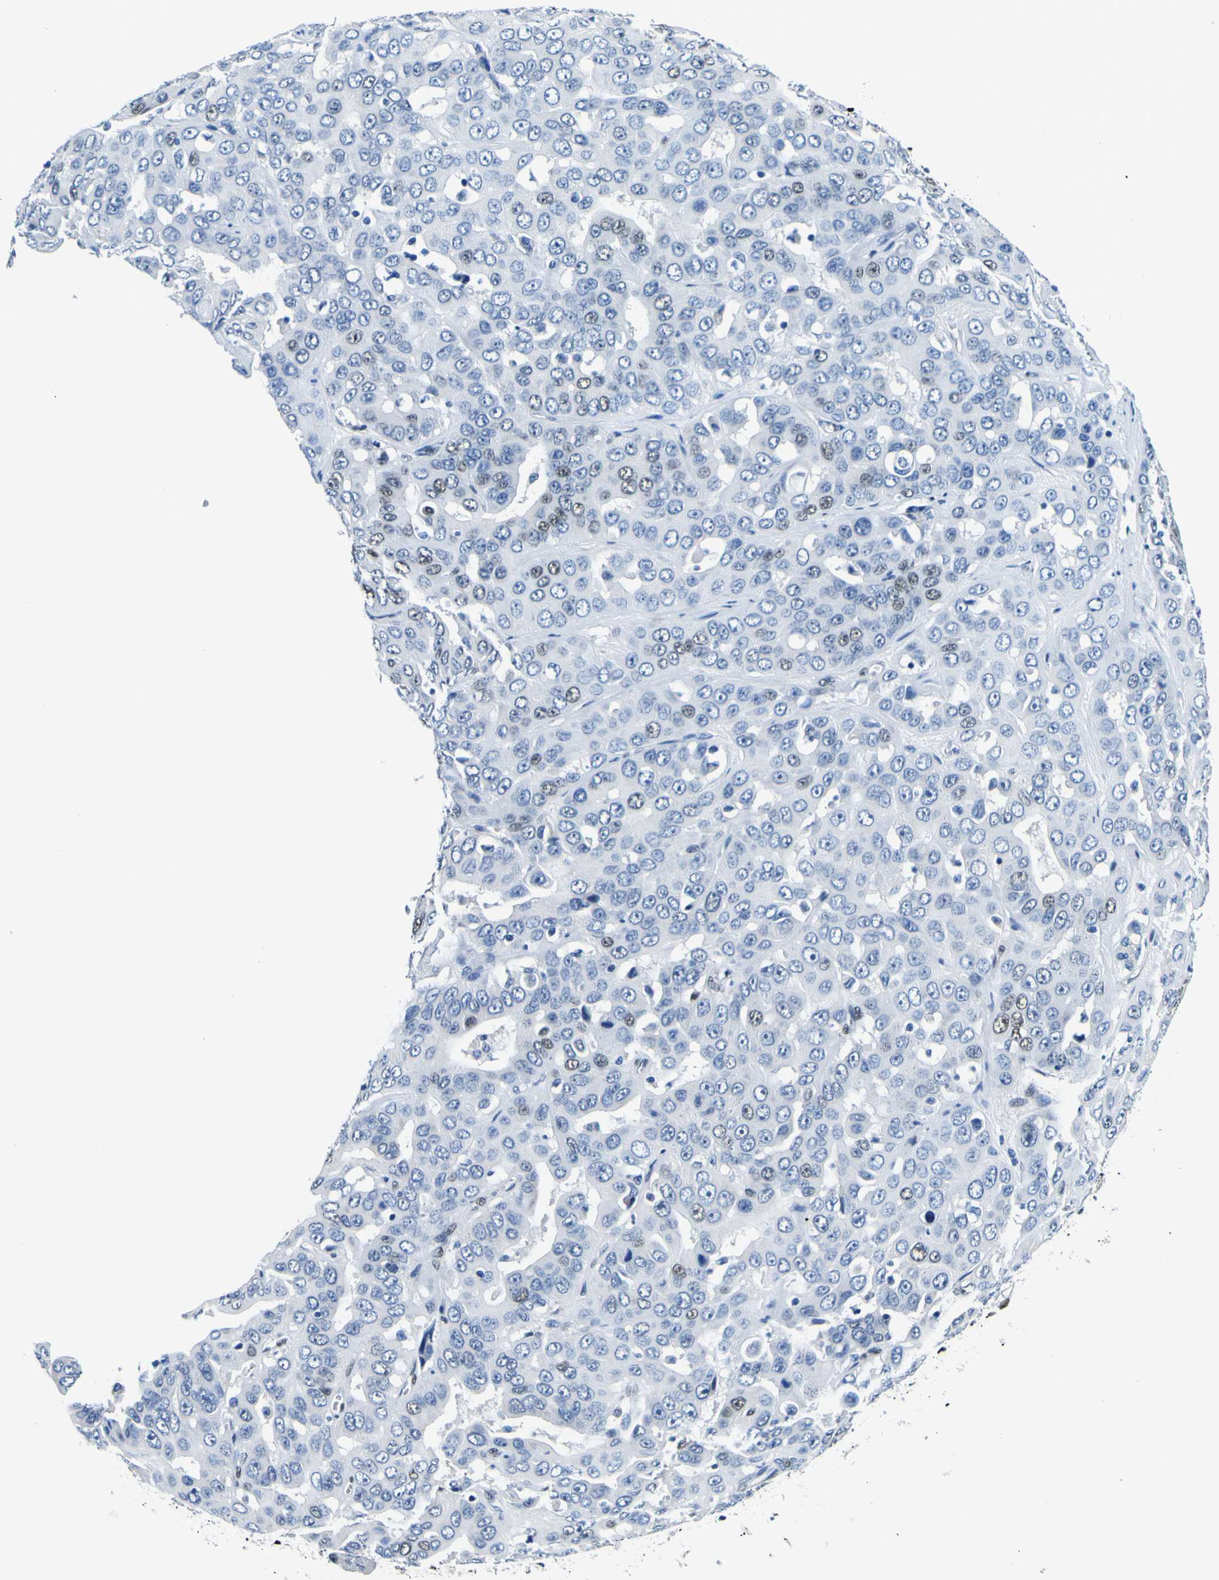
{"staining": {"intensity": "weak", "quantity": "<25%", "location": "nuclear"}, "tissue": "liver cancer", "cell_type": "Tumor cells", "image_type": "cancer", "snomed": [{"axis": "morphology", "description": "Cholangiocarcinoma"}, {"axis": "topography", "description": "Liver"}], "caption": "Immunohistochemical staining of liver cancer (cholangiocarcinoma) displays no significant positivity in tumor cells.", "gene": "SP1", "patient": {"sex": "female", "age": 52}}